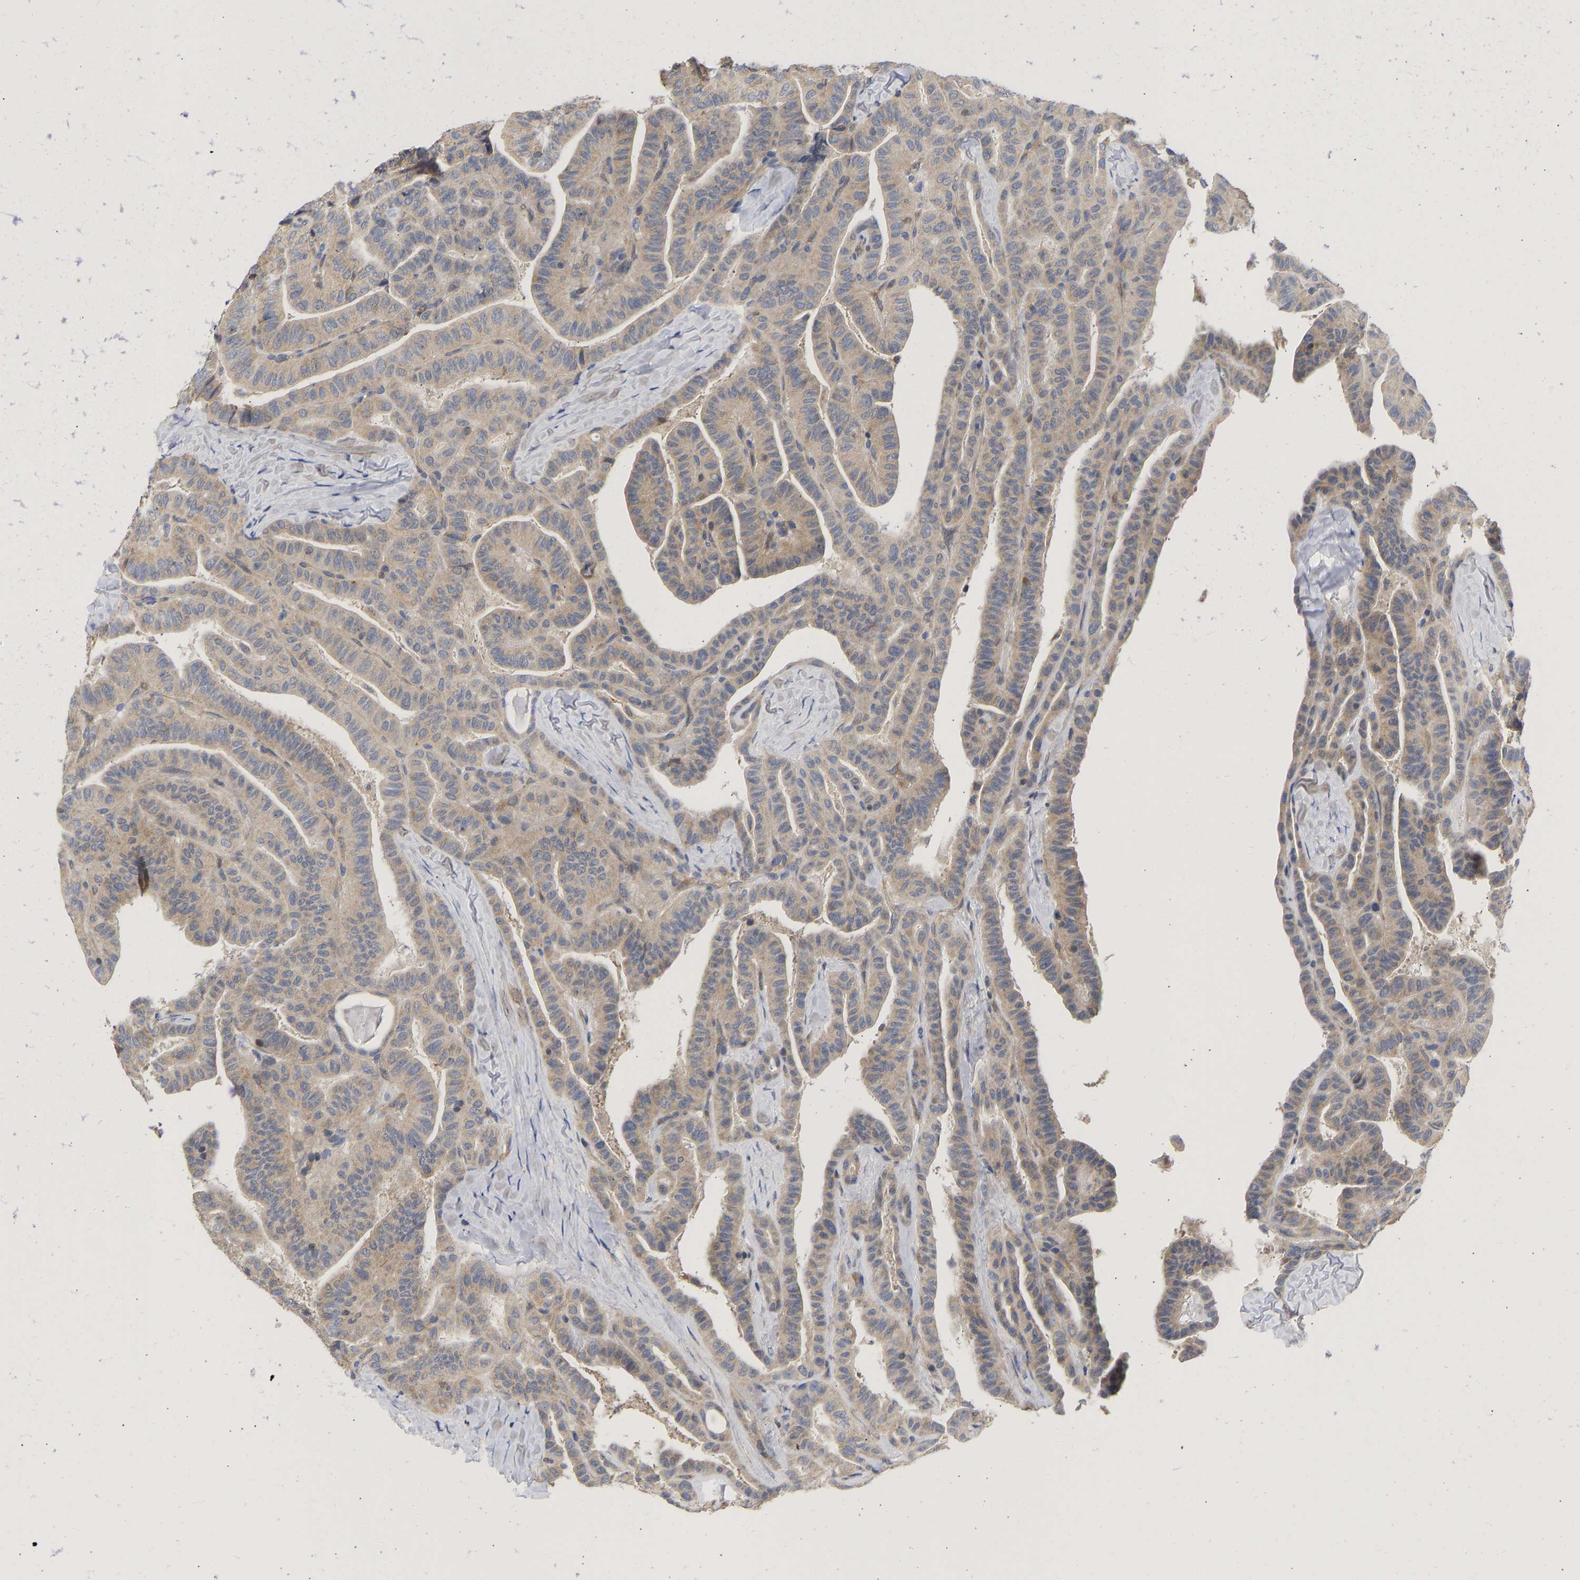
{"staining": {"intensity": "weak", "quantity": ">75%", "location": "cytoplasmic/membranous"}, "tissue": "thyroid cancer", "cell_type": "Tumor cells", "image_type": "cancer", "snomed": [{"axis": "morphology", "description": "Papillary adenocarcinoma, NOS"}, {"axis": "topography", "description": "Thyroid gland"}], "caption": "High-magnification brightfield microscopy of papillary adenocarcinoma (thyroid) stained with DAB (brown) and counterstained with hematoxylin (blue). tumor cells exhibit weak cytoplasmic/membranous expression is present in about>75% of cells. (IHC, brightfield microscopy, high magnification).", "gene": "MAP2K3", "patient": {"sex": "male", "age": 77}}